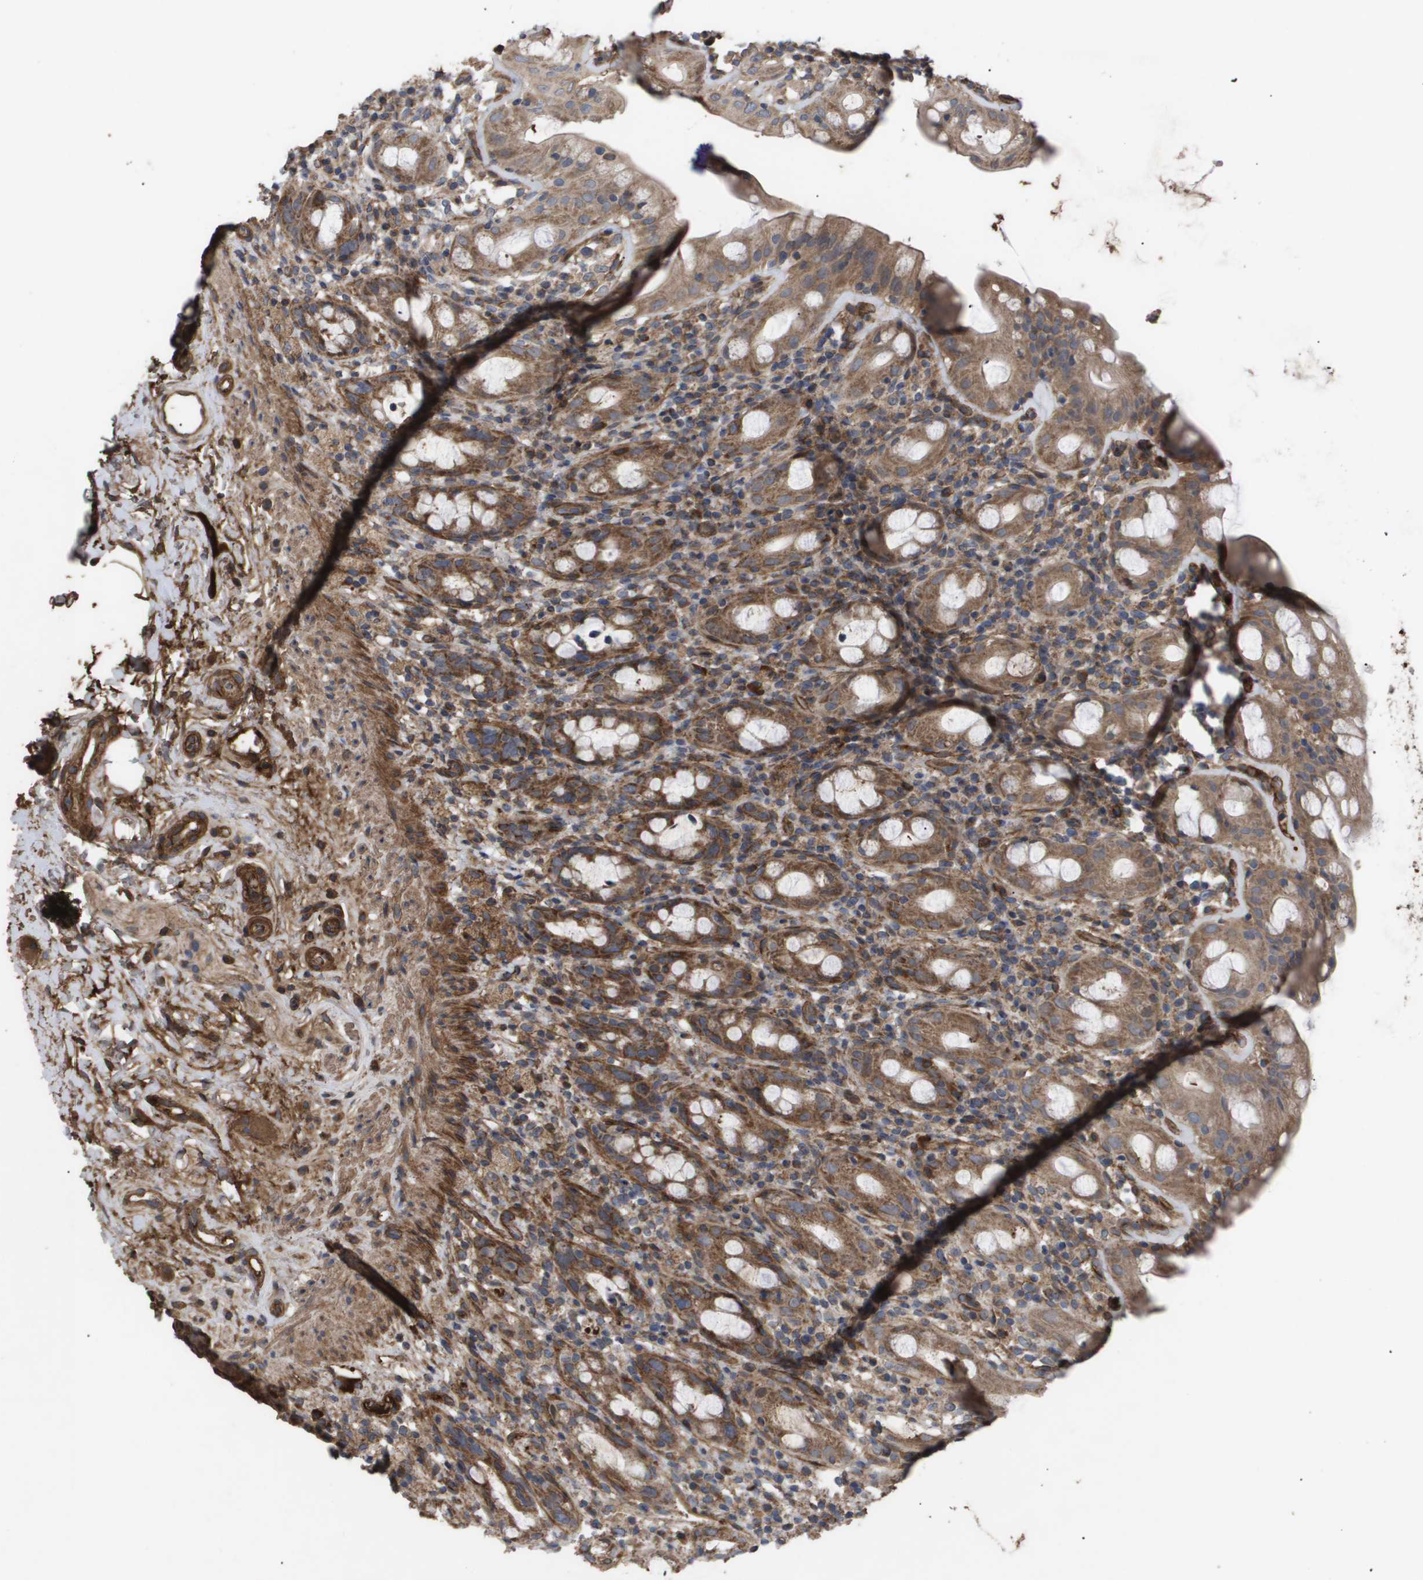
{"staining": {"intensity": "moderate", "quantity": ">75%", "location": "cytoplasmic/membranous"}, "tissue": "rectum", "cell_type": "Glandular cells", "image_type": "normal", "snomed": [{"axis": "morphology", "description": "Normal tissue, NOS"}, {"axis": "topography", "description": "Rectum"}], "caption": "This is a histology image of IHC staining of normal rectum, which shows moderate staining in the cytoplasmic/membranous of glandular cells.", "gene": "TNS1", "patient": {"sex": "male", "age": 44}}